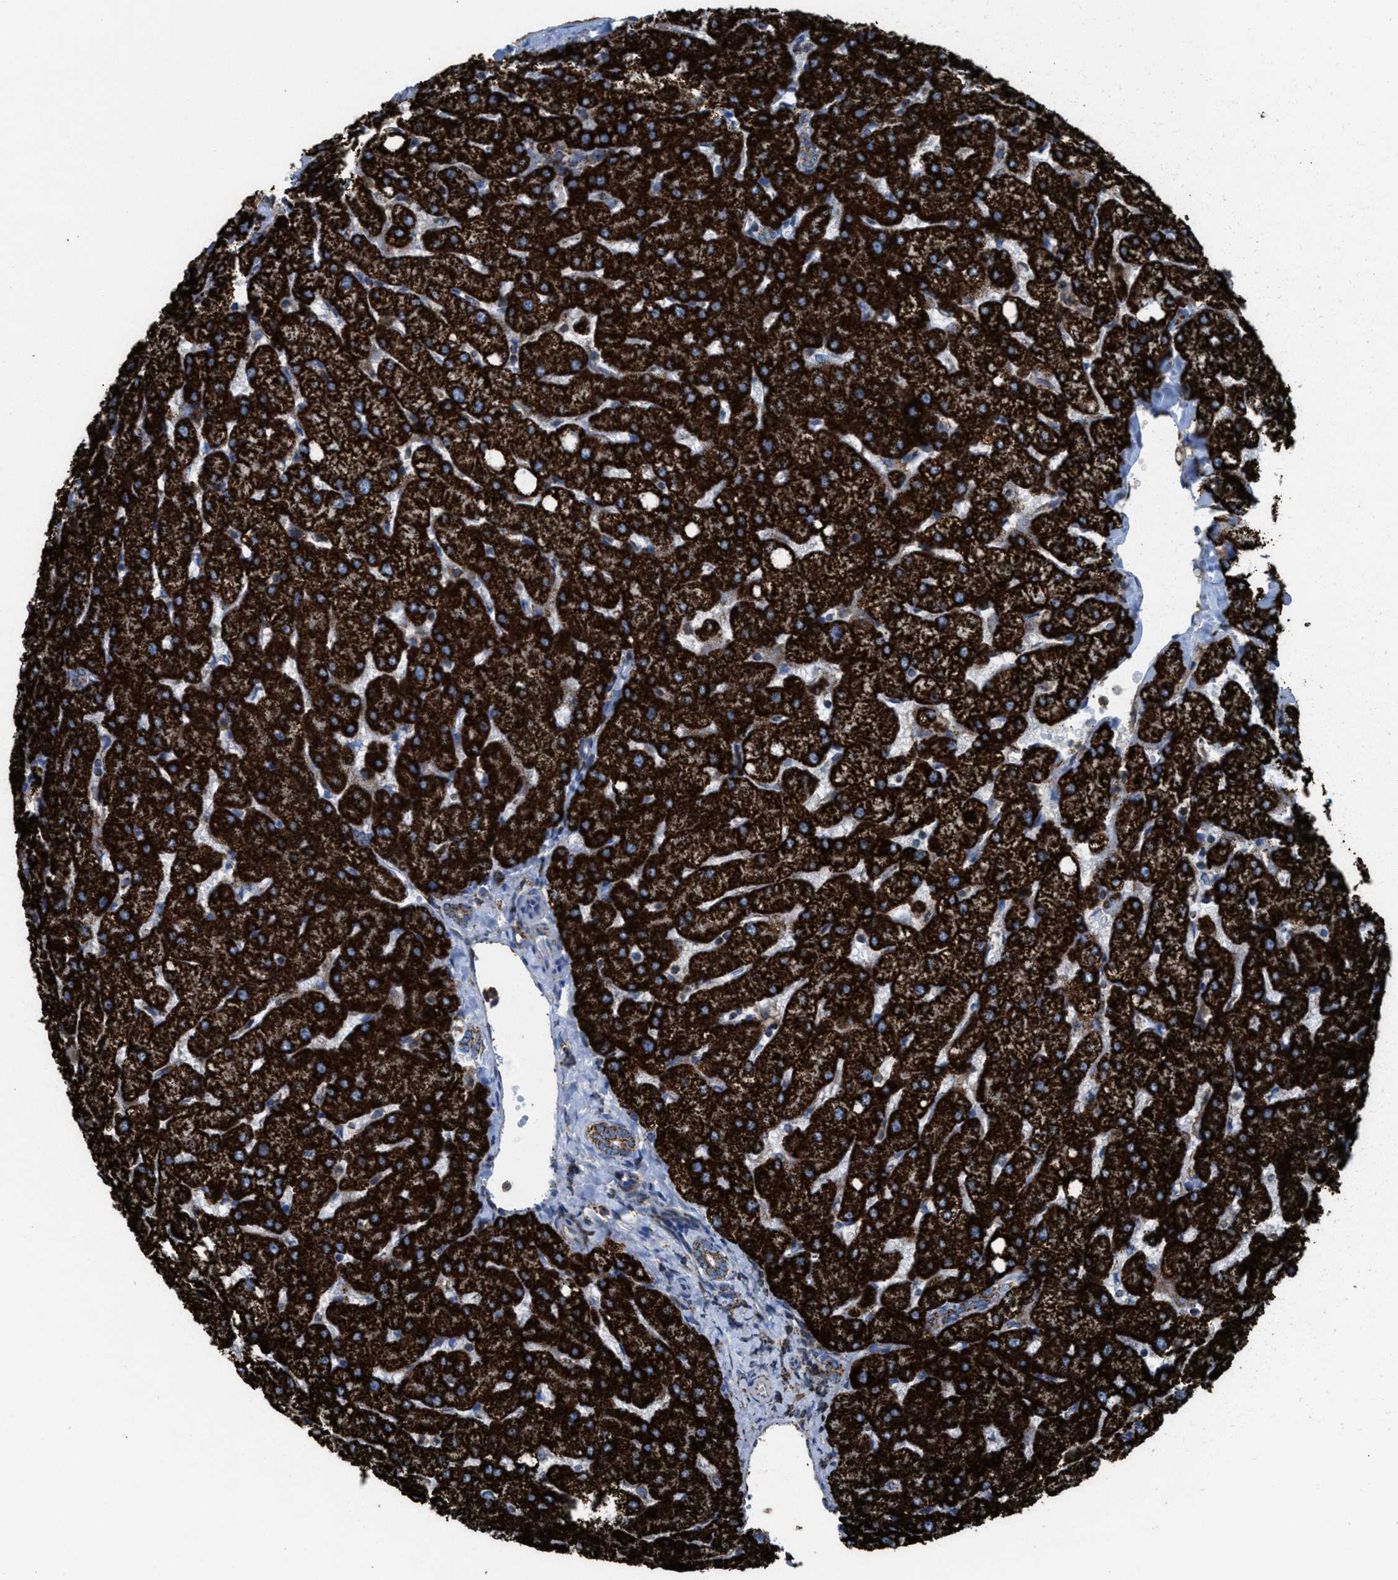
{"staining": {"intensity": "moderate", "quantity": ">75%", "location": "cytoplasmic/membranous"}, "tissue": "liver", "cell_type": "Cholangiocytes", "image_type": "normal", "snomed": [{"axis": "morphology", "description": "Normal tissue, NOS"}, {"axis": "topography", "description": "Liver"}], "caption": "This image reveals immunohistochemistry staining of normal liver, with medium moderate cytoplasmic/membranous staining in approximately >75% of cholangiocytes.", "gene": "ECHS1", "patient": {"sex": "female", "age": 54}}